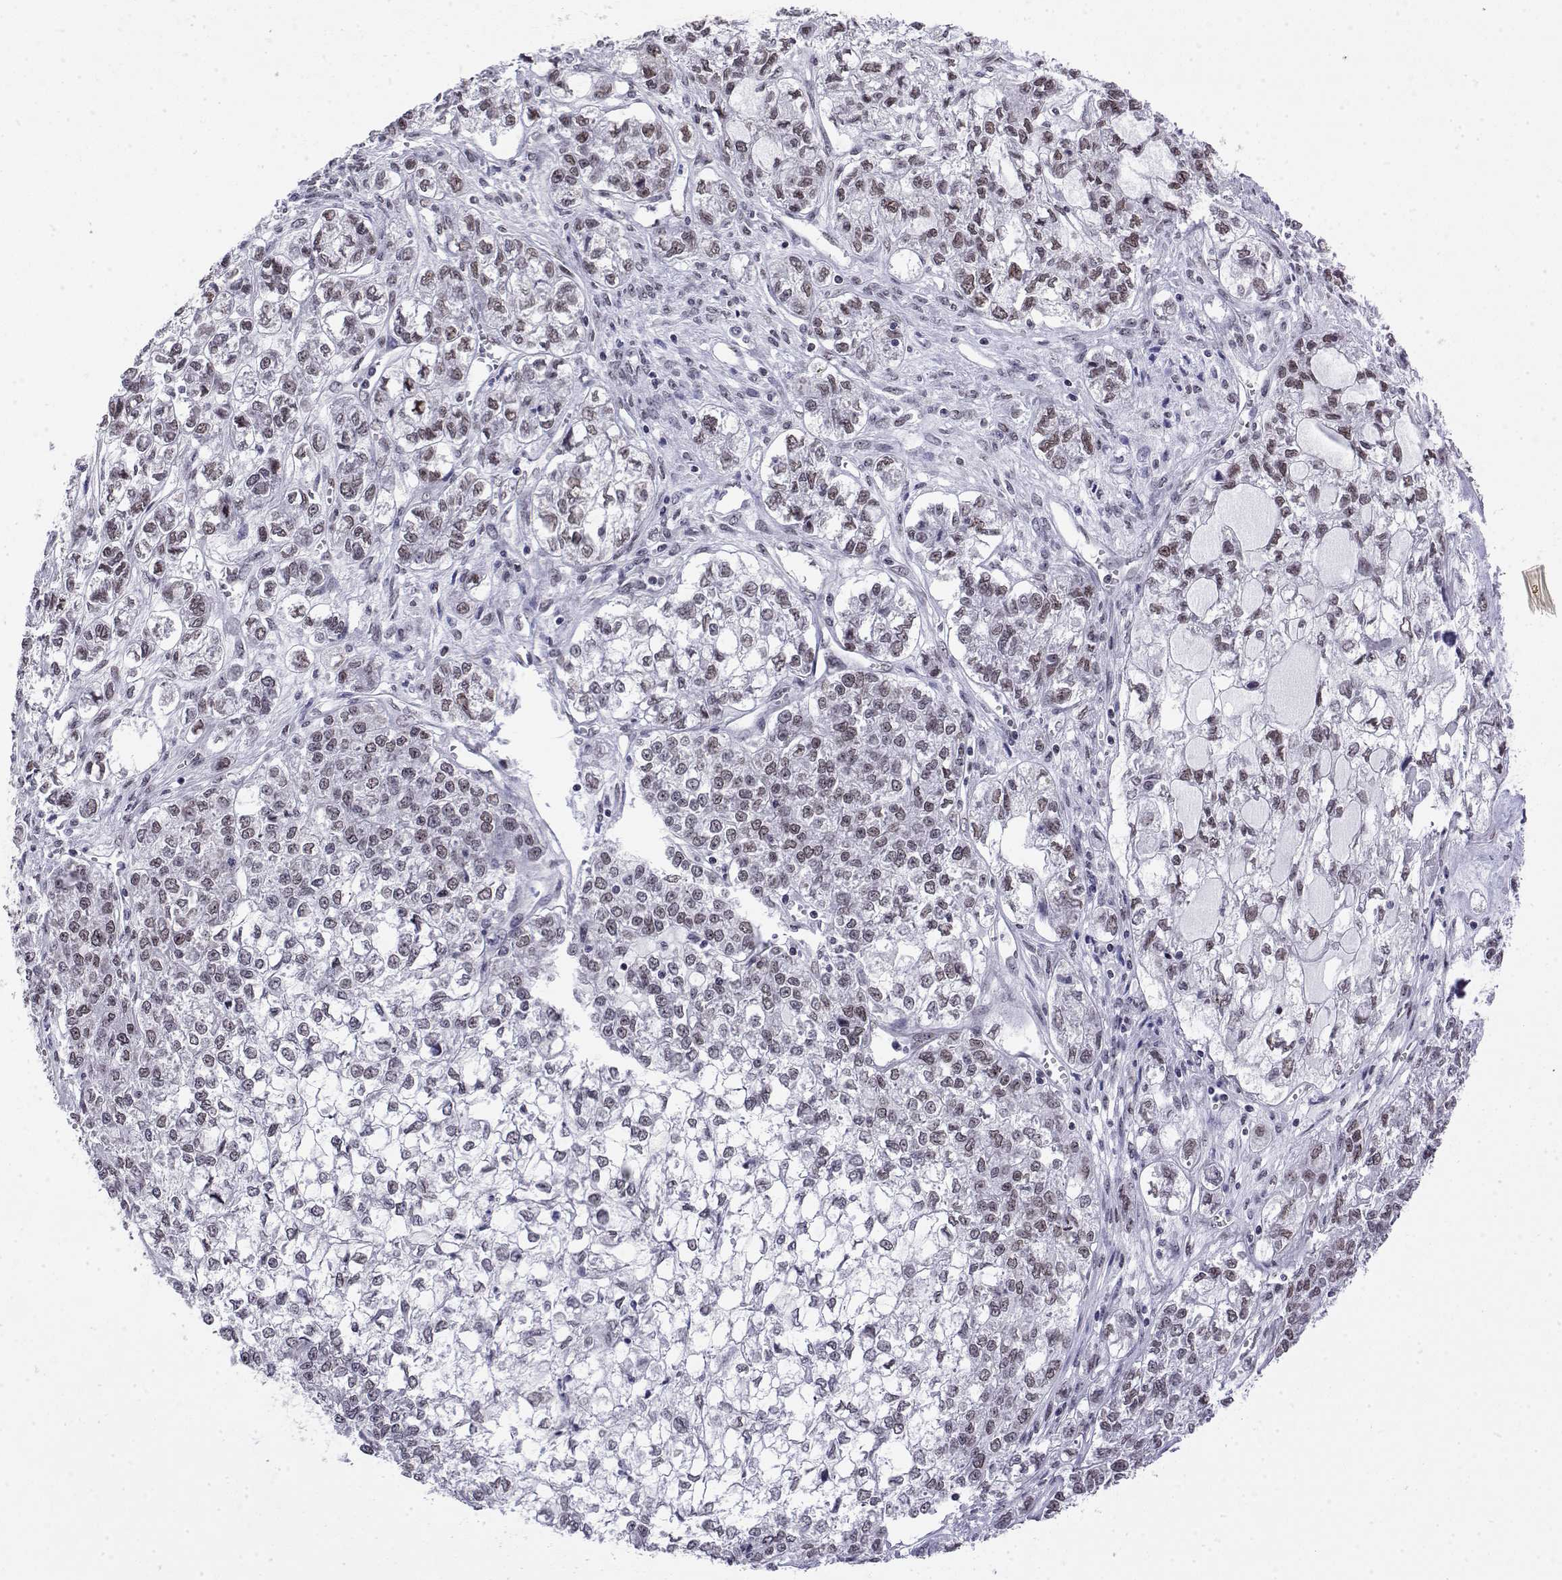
{"staining": {"intensity": "moderate", "quantity": "25%-75%", "location": "nuclear"}, "tissue": "ovarian cancer", "cell_type": "Tumor cells", "image_type": "cancer", "snomed": [{"axis": "morphology", "description": "Carcinoma, endometroid"}, {"axis": "topography", "description": "Ovary"}], "caption": "Immunohistochemistry histopathology image of neoplastic tissue: human endometroid carcinoma (ovarian) stained using immunohistochemistry exhibits medium levels of moderate protein expression localized specifically in the nuclear of tumor cells, appearing as a nuclear brown color.", "gene": "POLDIP3", "patient": {"sex": "female", "age": 64}}